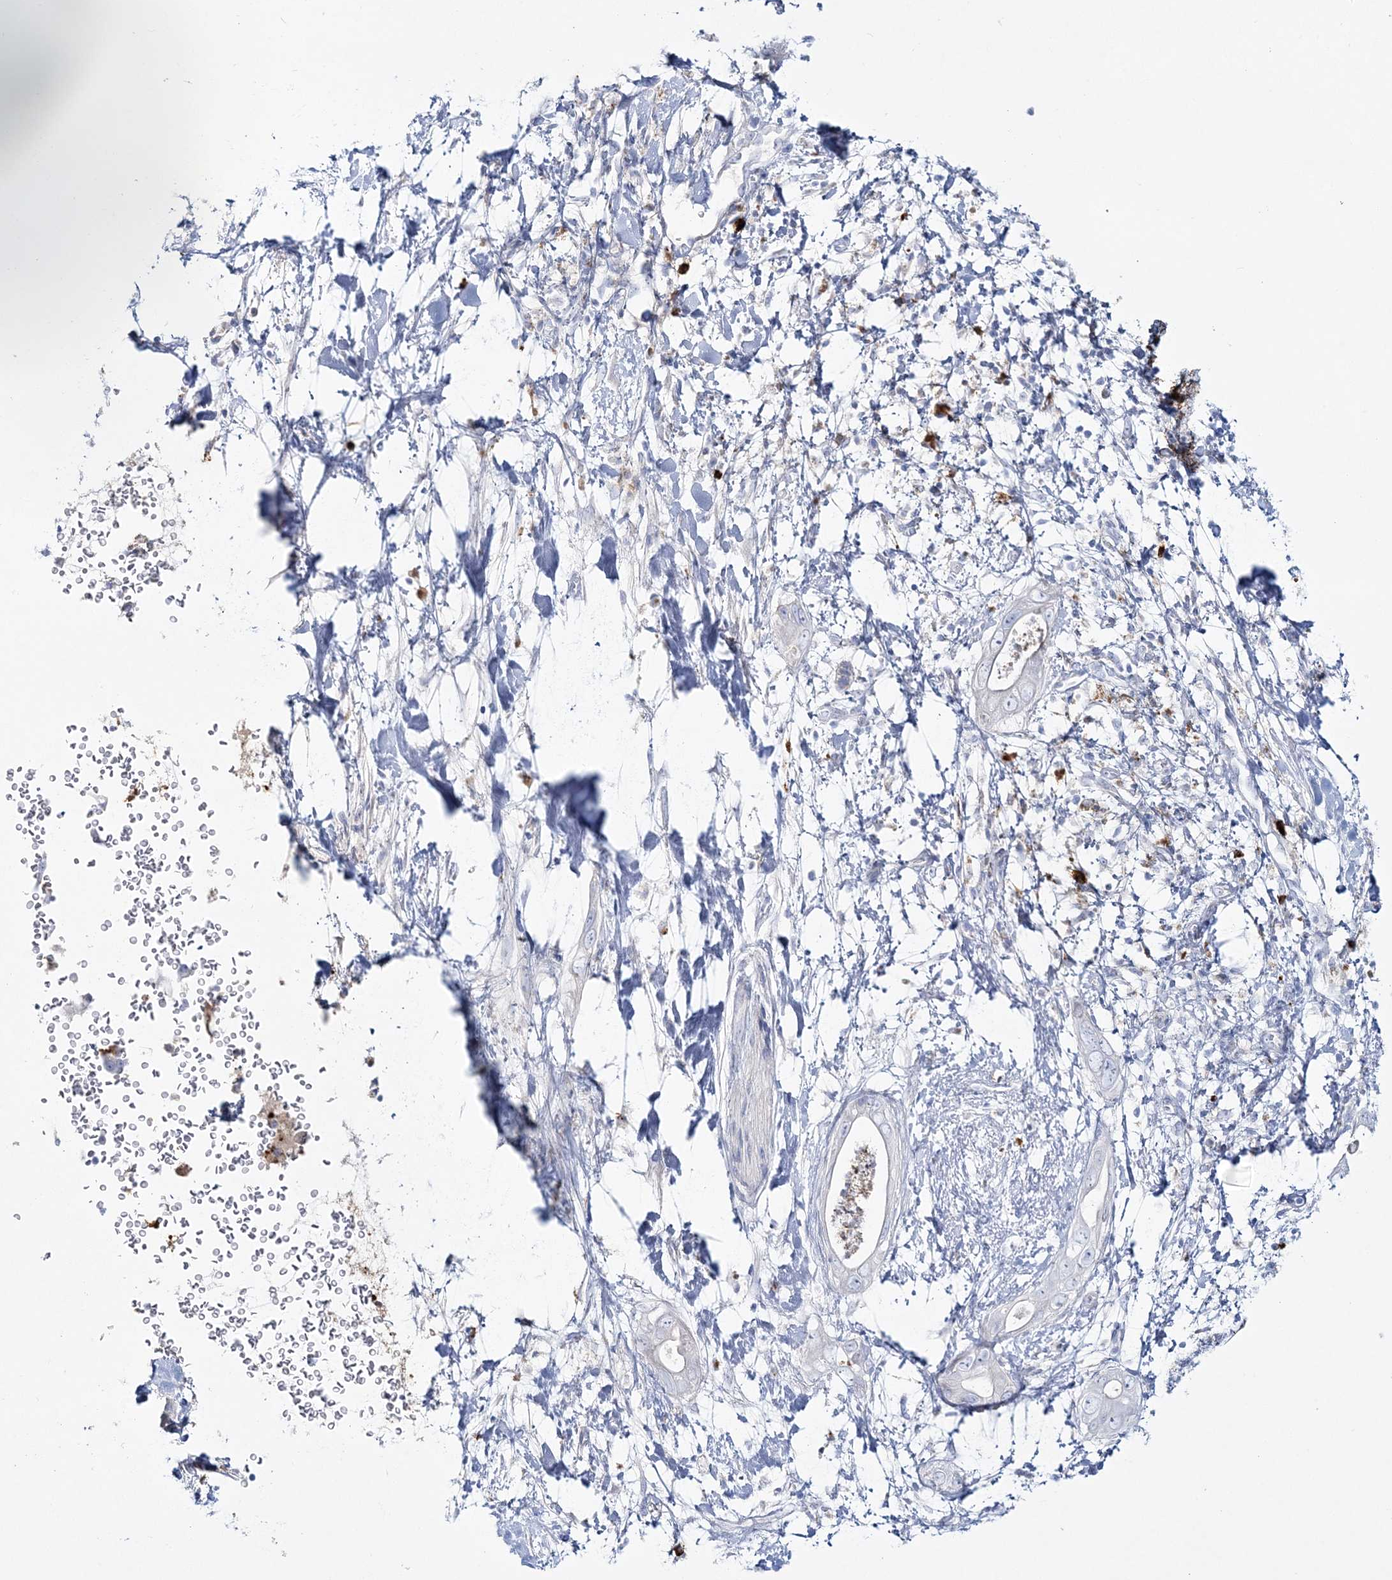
{"staining": {"intensity": "negative", "quantity": "none", "location": "none"}, "tissue": "pancreatic cancer", "cell_type": "Tumor cells", "image_type": "cancer", "snomed": [{"axis": "morphology", "description": "Adenocarcinoma, NOS"}, {"axis": "topography", "description": "Pancreas"}], "caption": "This is a image of IHC staining of pancreatic cancer, which shows no expression in tumor cells. (DAB IHC visualized using brightfield microscopy, high magnification).", "gene": "WDSUB1", "patient": {"sex": "female", "age": 78}}